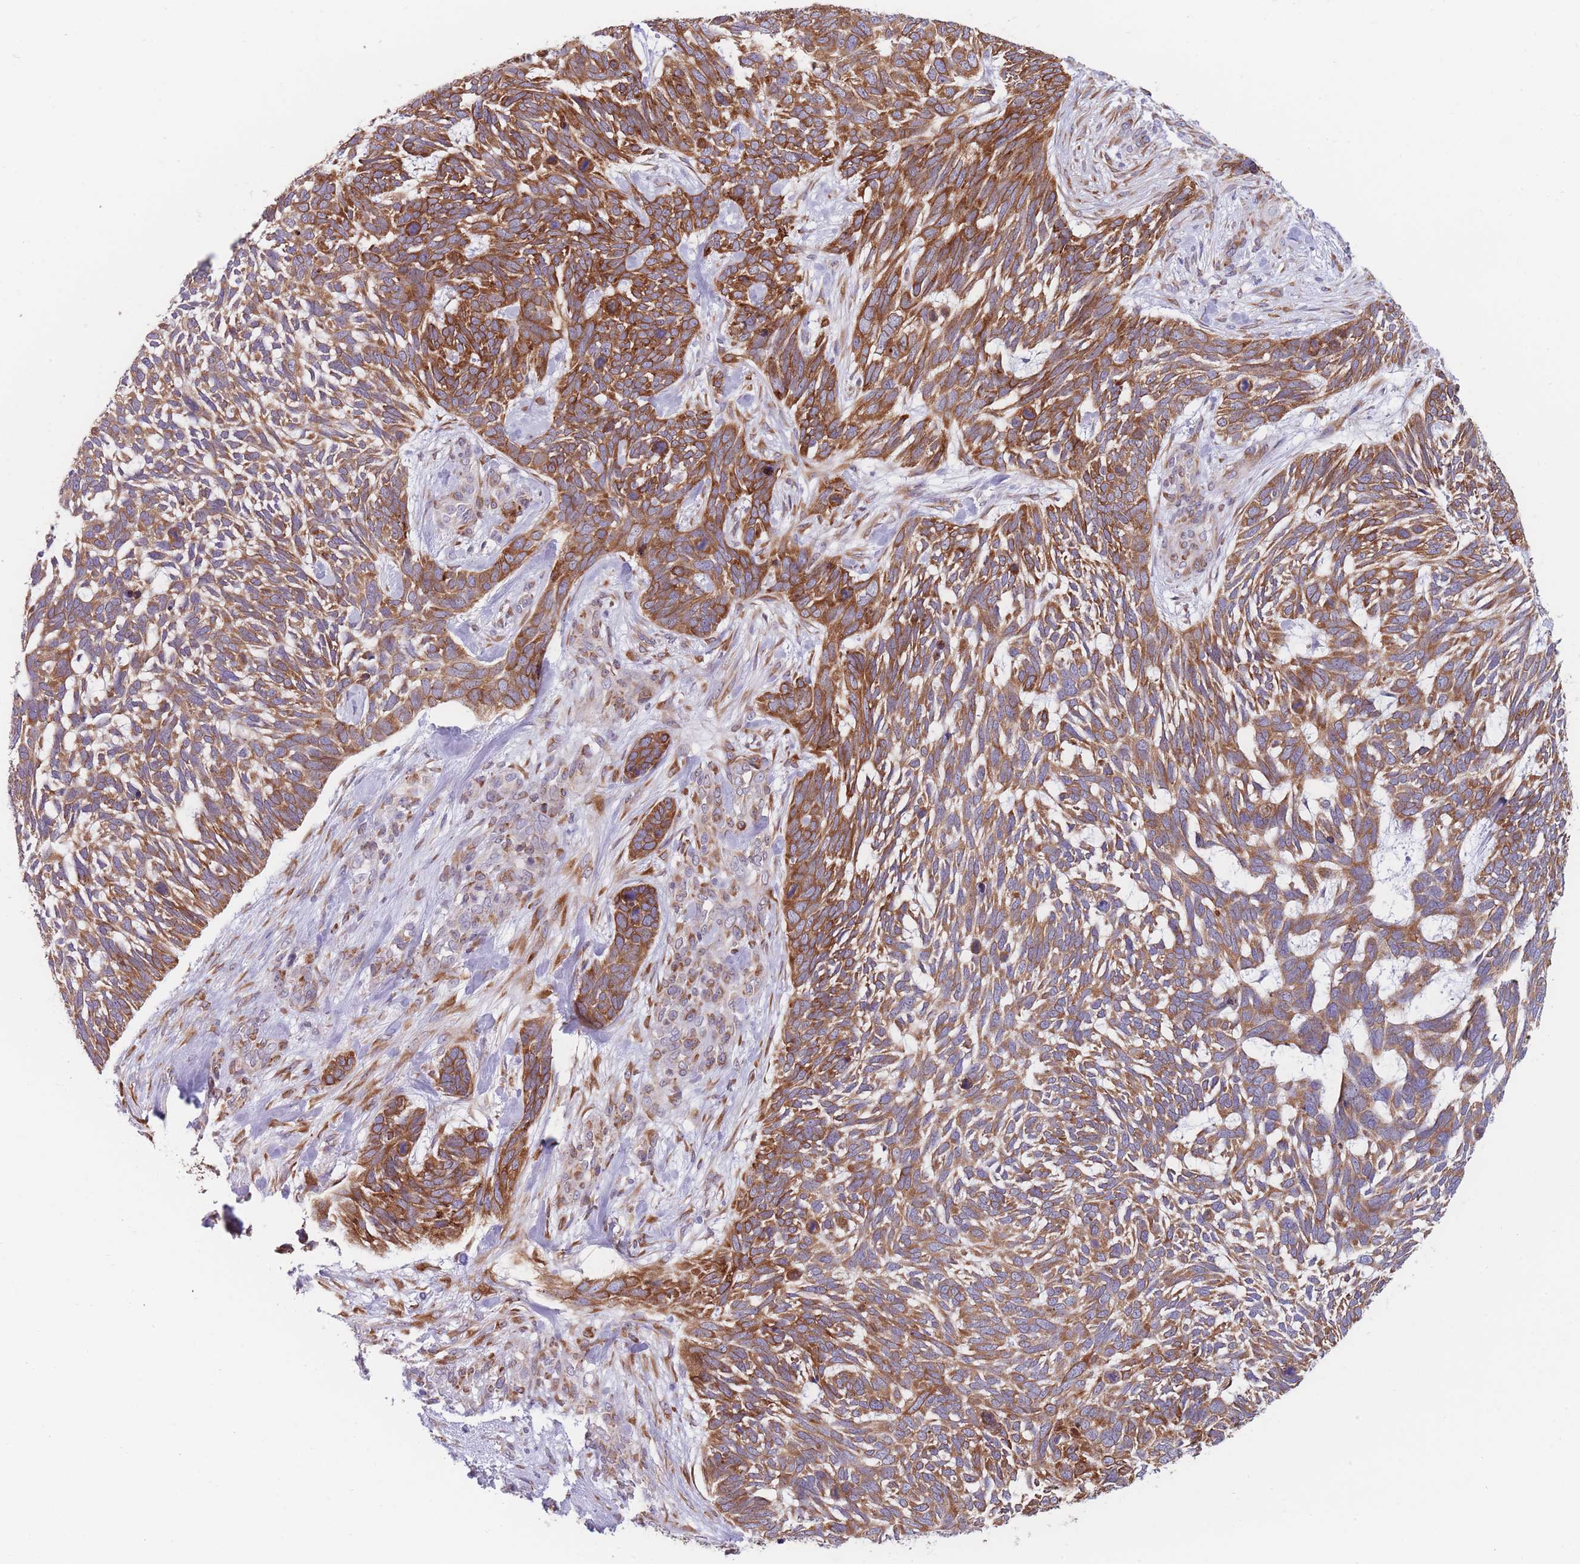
{"staining": {"intensity": "moderate", "quantity": ">75%", "location": "cytoplasmic/membranous"}, "tissue": "skin cancer", "cell_type": "Tumor cells", "image_type": "cancer", "snomed": [{"axis": "morphology", "description": "Basal cell carcinoma"}, {"axis": "topography", "description": "Skin"}], "caption": "Protein staining shows moderate cytoplasmic/membranous staining in approximately >75% of tumor cells in skin cancer (basal cell carcinoma).", "gene": "AK9", "patient": {"sex": "male", "age": 88}}